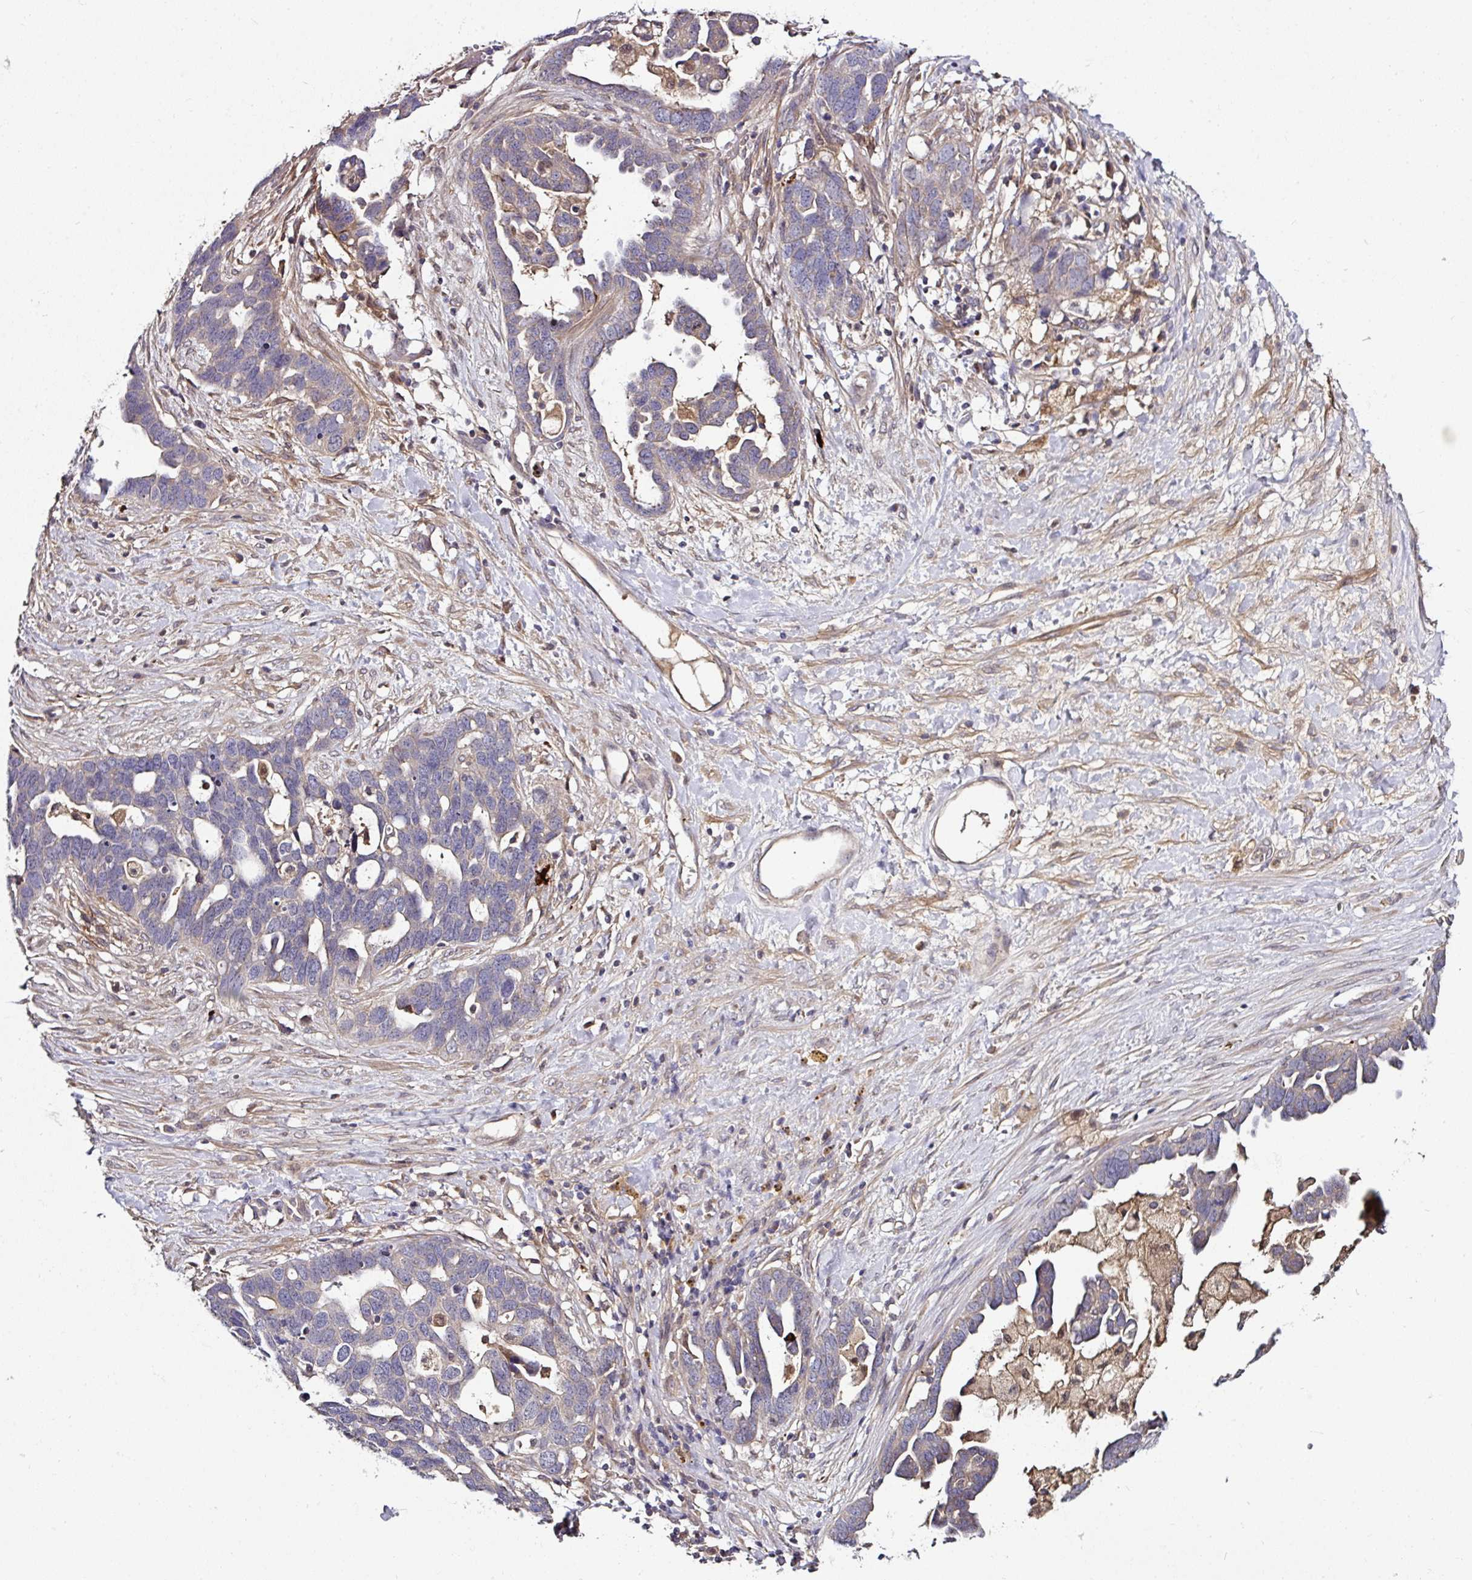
{"staining": {"intensity": "weak", "quantity": "25%-75%", "location": "cytoplasmic/membranous"}, "tissue": "ovarian cancer", "cell_type": "Tumor cells", "image_type": "cancer", "snomed": [{"axis": "morphology", "description": "Cystadenocarcinoma, serous, NOS"}, {"axis": "topography", "description": "Ovary"}], "caption": "A brown stain highlights weak cytoplasmic/membranous staining of a protein in ovarian serous cystadenocarcinoma tumor cells.", "gene": "CTDSP2", "patient": {"sex": "female", "age": 54}}